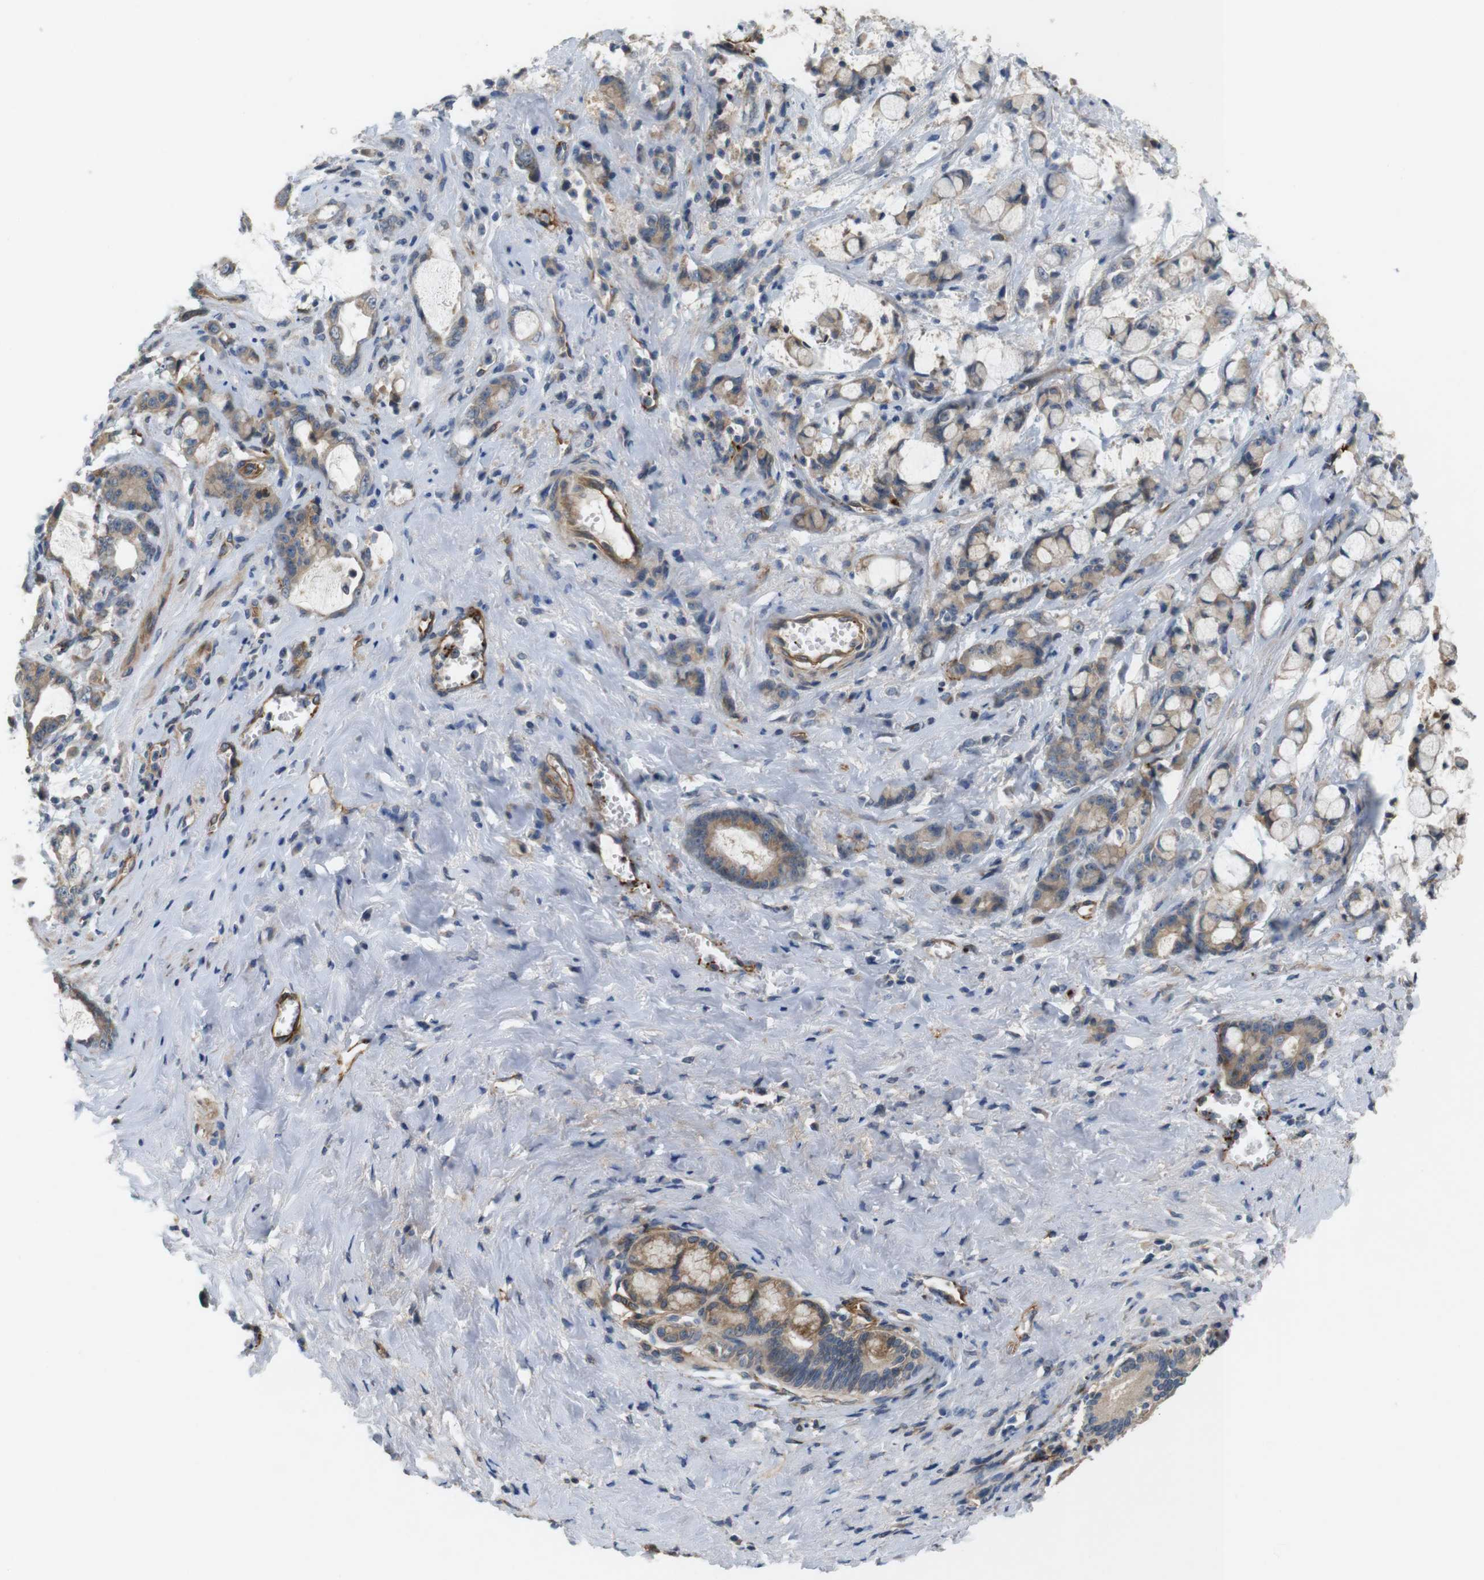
{"staining": {"intensity": "weak", "quantity": ">75%", "location": "cytoplasmic/membranous"}, "tissue": "pancreatic cancer", "cell_type": "Tumor cells", "image_type": "cancer", "snomed": [{"axis": "morphology", "description": "Adenocarcinoma, NOS"}, {"axis": "topography", "description": "Pancreas"}], "caption": "Approximately >75% of tumor cells in human pancreatic cancer (adenocarcinoma) display weak cytoplasmic/membranous protein expression as visualized by brown immunohistochemical staining.", "gene": "BVES", "patient": {"sex": "female", "age": 73}}